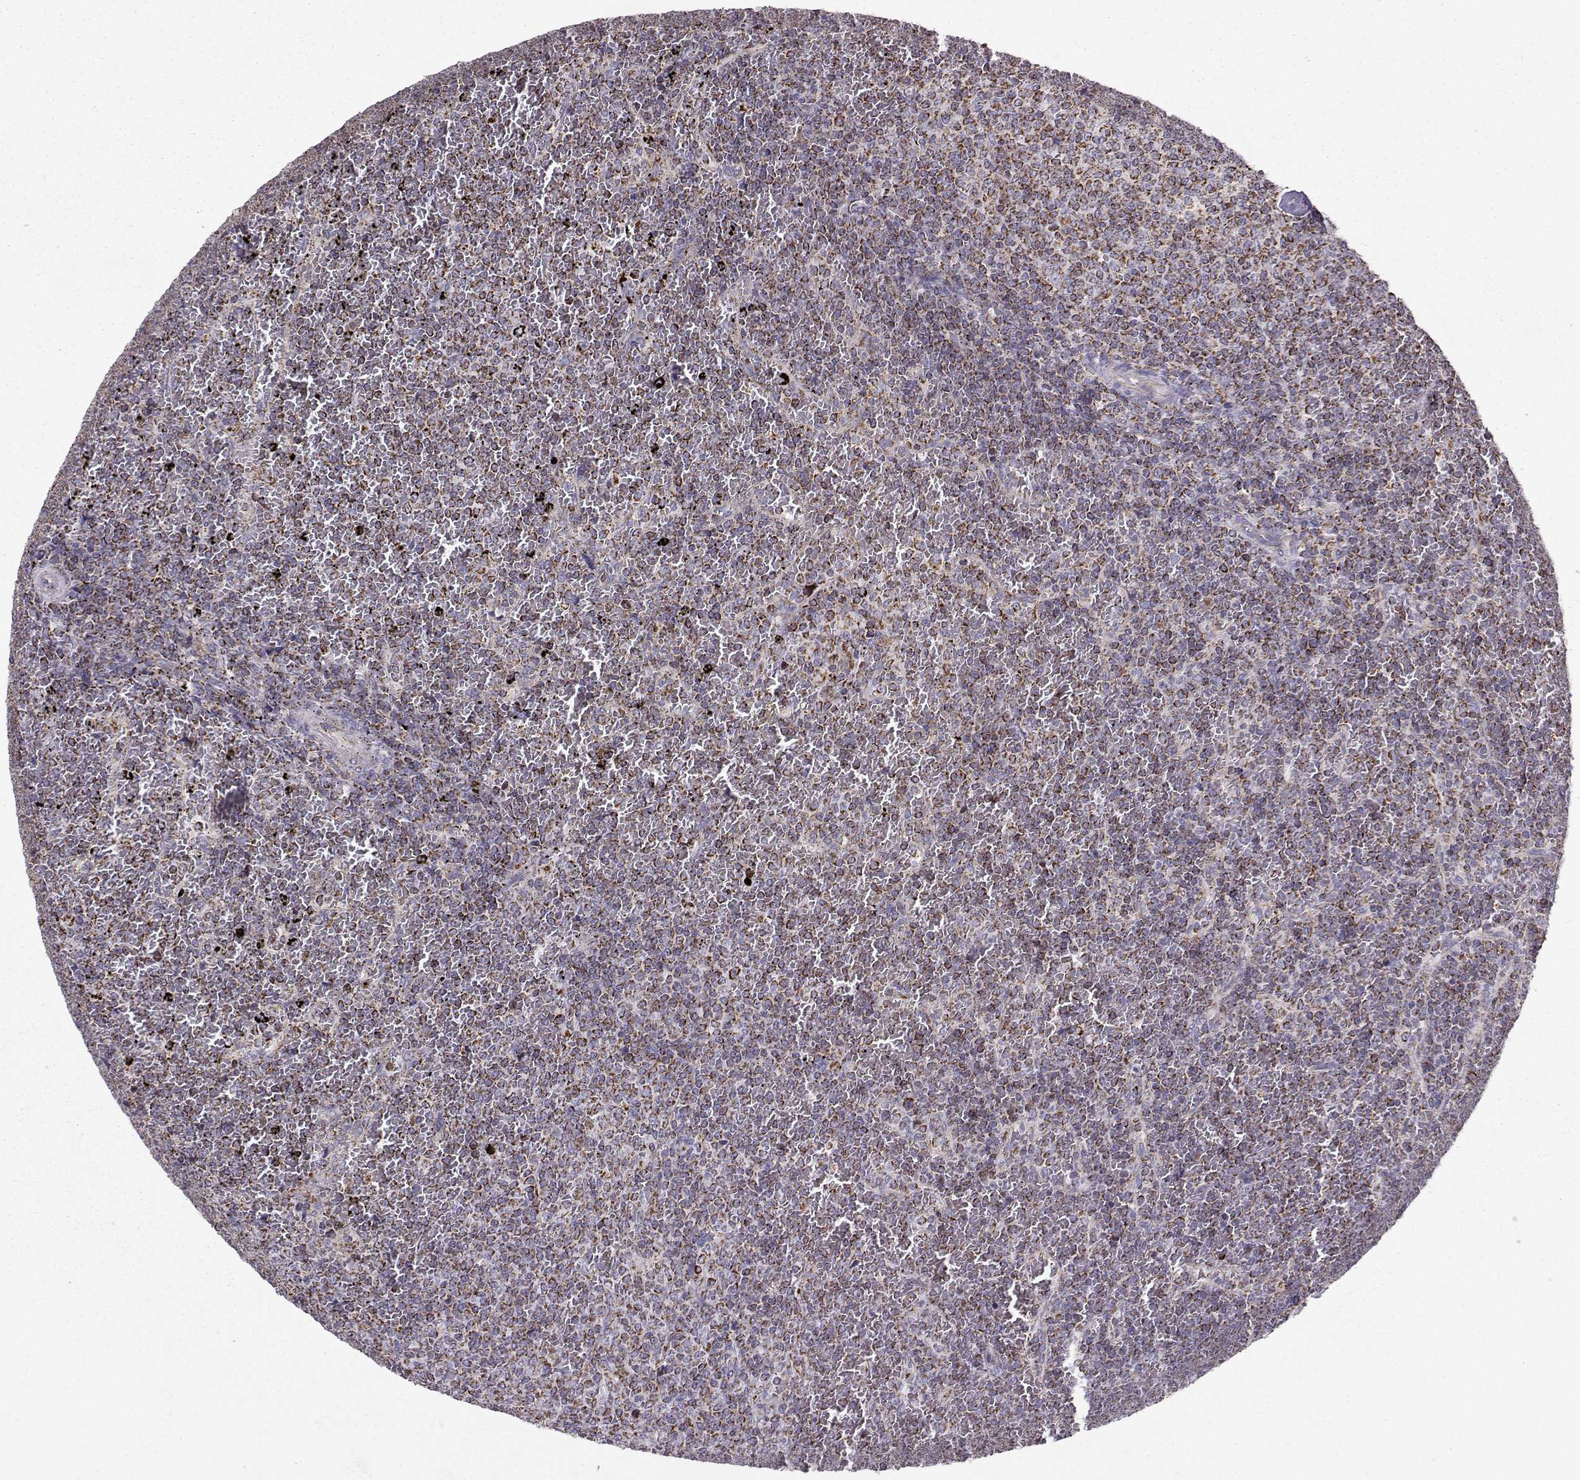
{"staining": {"intensity": "strong", "quantity": ">75%", "location": "cytoplasmic/membranous"}, "tissue": "lymphoma", "cell_type": "Tumor cells", "image_type": "cancer", "snomed": [{"axis": "morphology", "description": "Malignant lymphoma, non-Hodgkin's type, Low grade"}, {"axis": "topography", "description": "Spleen"}], "caption": "Immunohistochemical staining of lymphoma demonstrates high levels of strong cytoplasmic/membranous protein expression in approximately >75% of tumor cells.", "gene": "NECAB3", "patient": {"sex": "female", "age": 77}}